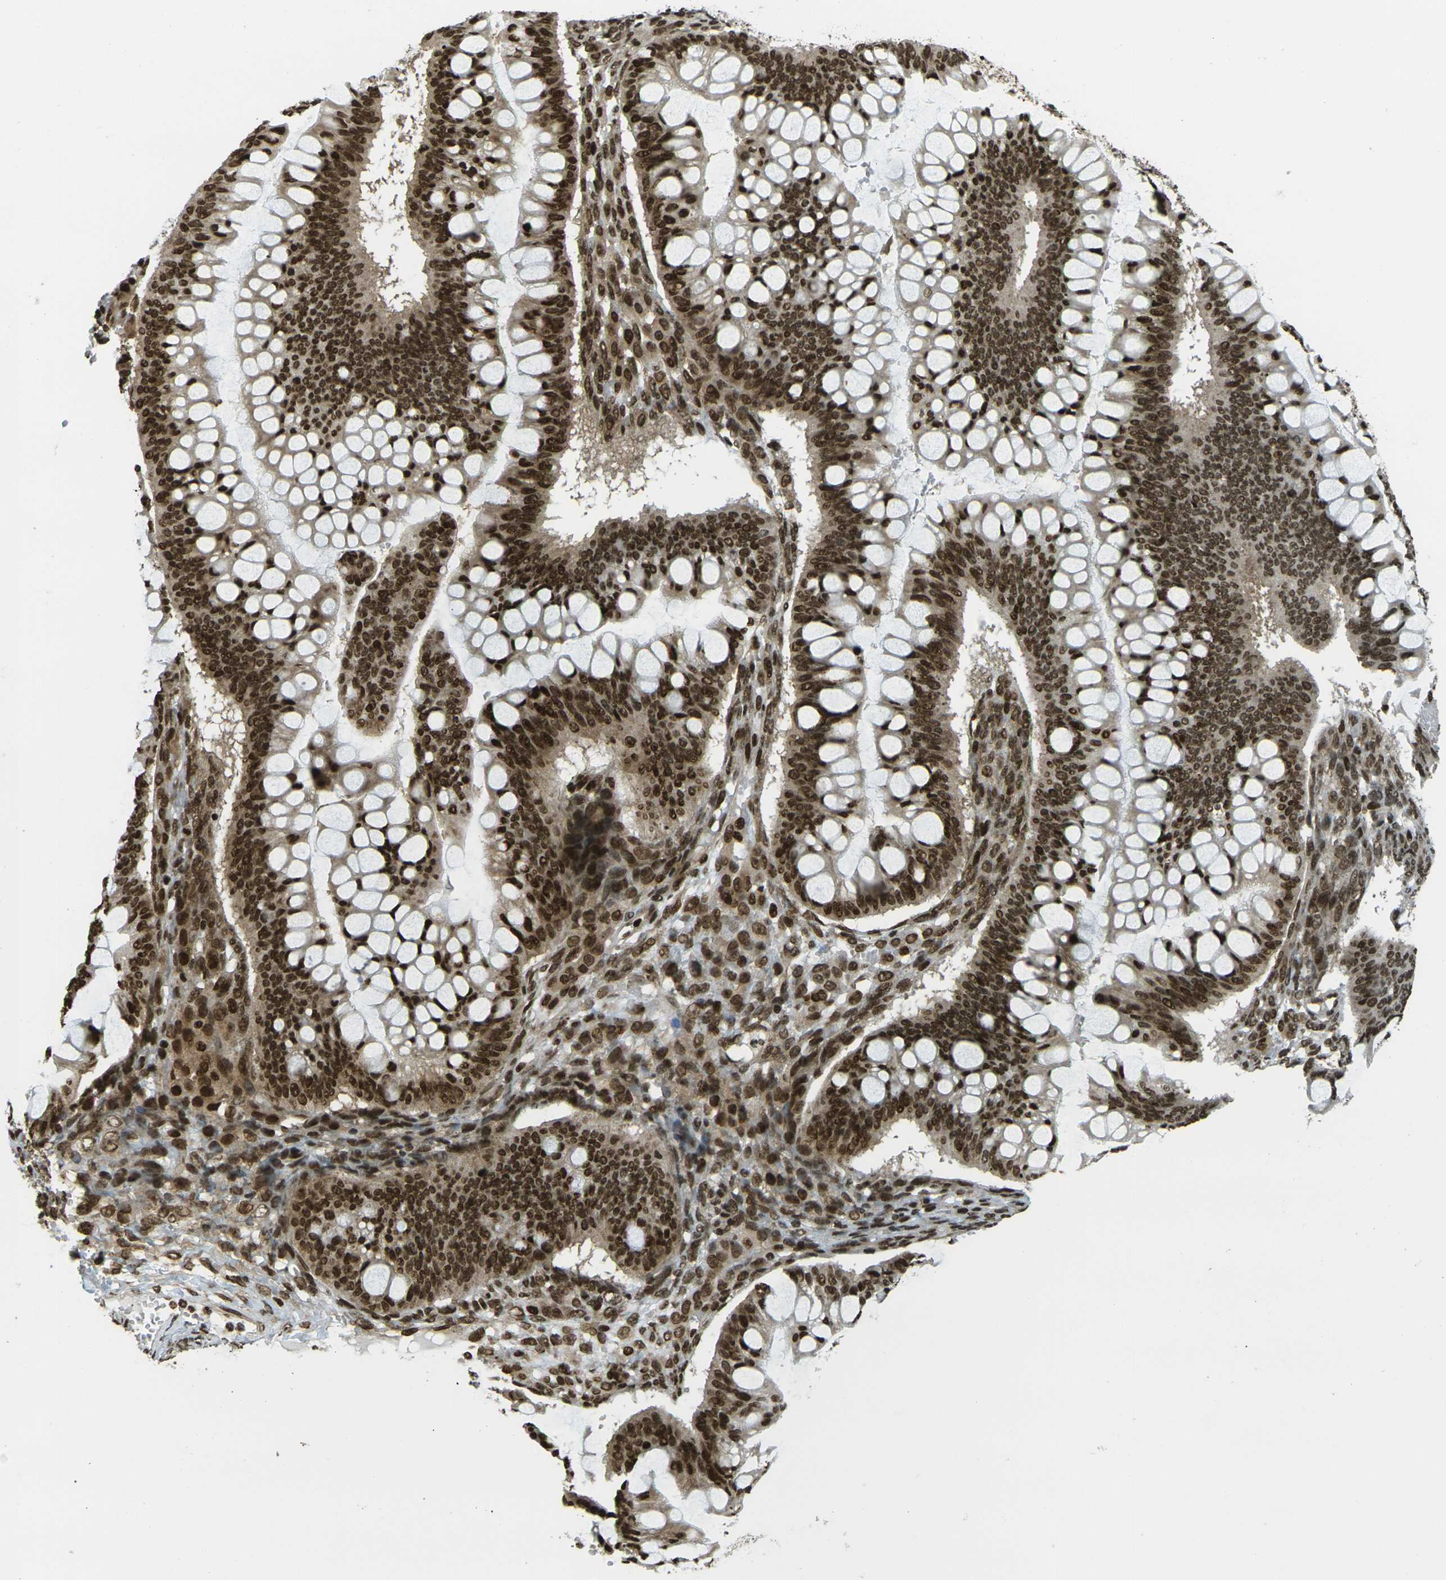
{"staining": {"intensity": "strong", "quantity": ">75%", "location": "cytoplasmic/membranous,nuclear"}, "tissue": "ovarian cancer", "cell_type": "Tumor cells", "image_type": "cancer", "snomed": [{"axis": "morphology", "description": "Cystadenocarcinoma, mucinous, NOS"}, {"axis": "topography", "description": "Ovary"}], "caption": "High-magnification brightfield microscopy of mucinous cystadenocarcinoma (ovarian) stained with DAB (3,3'-diaminobenzidine) (brown) and counterstained with hematoxylin (blue). tumor cells exhibit strong cytoplasmic/membranous and nuclear staining is appreciated in about>75% of cells.", "gene": "RUVBL2", "patient": {"sex": "female", "age": 73}}